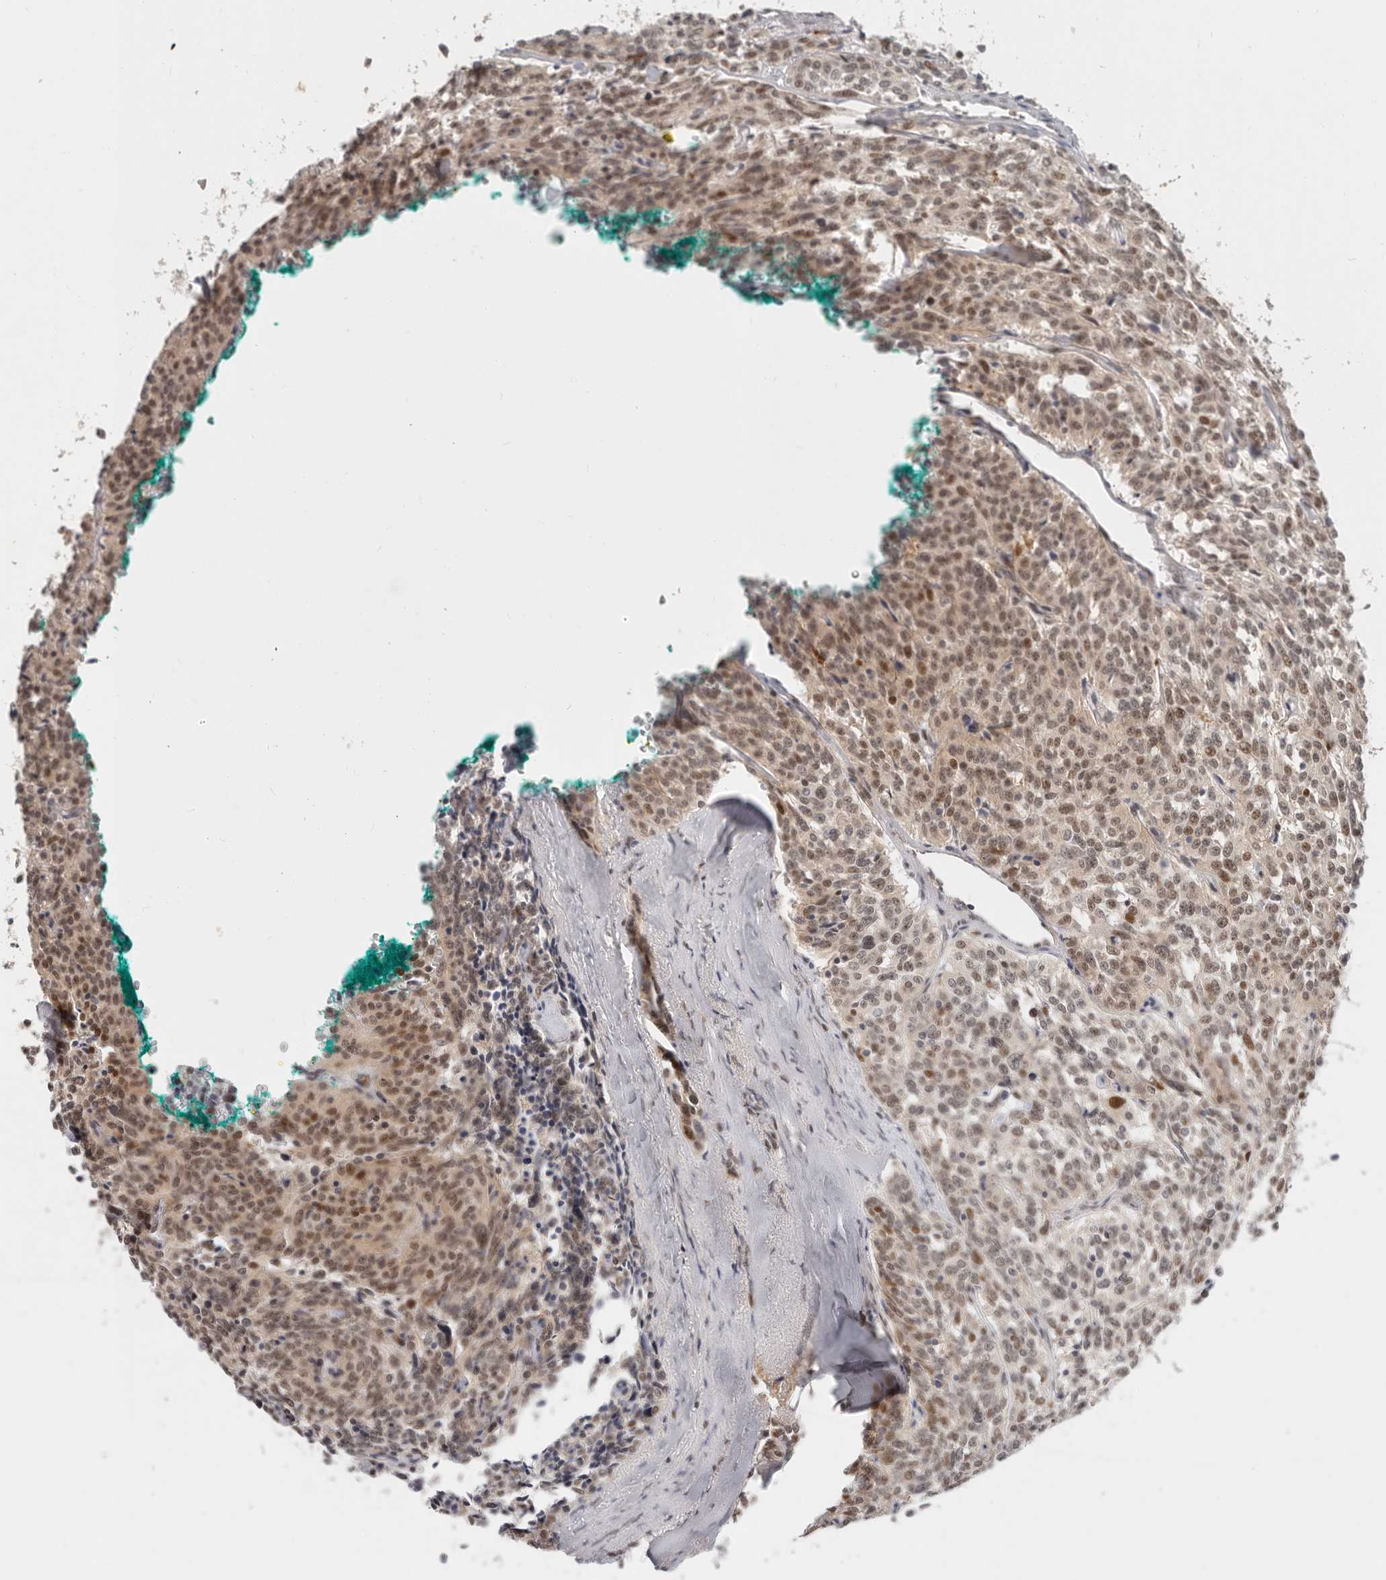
{"staining": {"intensity": "moderate", "quantity": ">75%", "location": "nuclear"}, "tissue": "carcinoid", "cell_type": "Tumor cells", "image_type": "cancer", "snomed": [{"axis": "morphology", "description": "Carcinoid, malignant, NOS"}, {"axis": "topography", "description": "Lung"}], "caption": "Immunohistochemical staining of human carcinoid displays medium levels of moderate nuclear expression in approximately >75% of tumor cells.", "gene": "RFC2", "patient": {"sex": "female", "age": 46}}